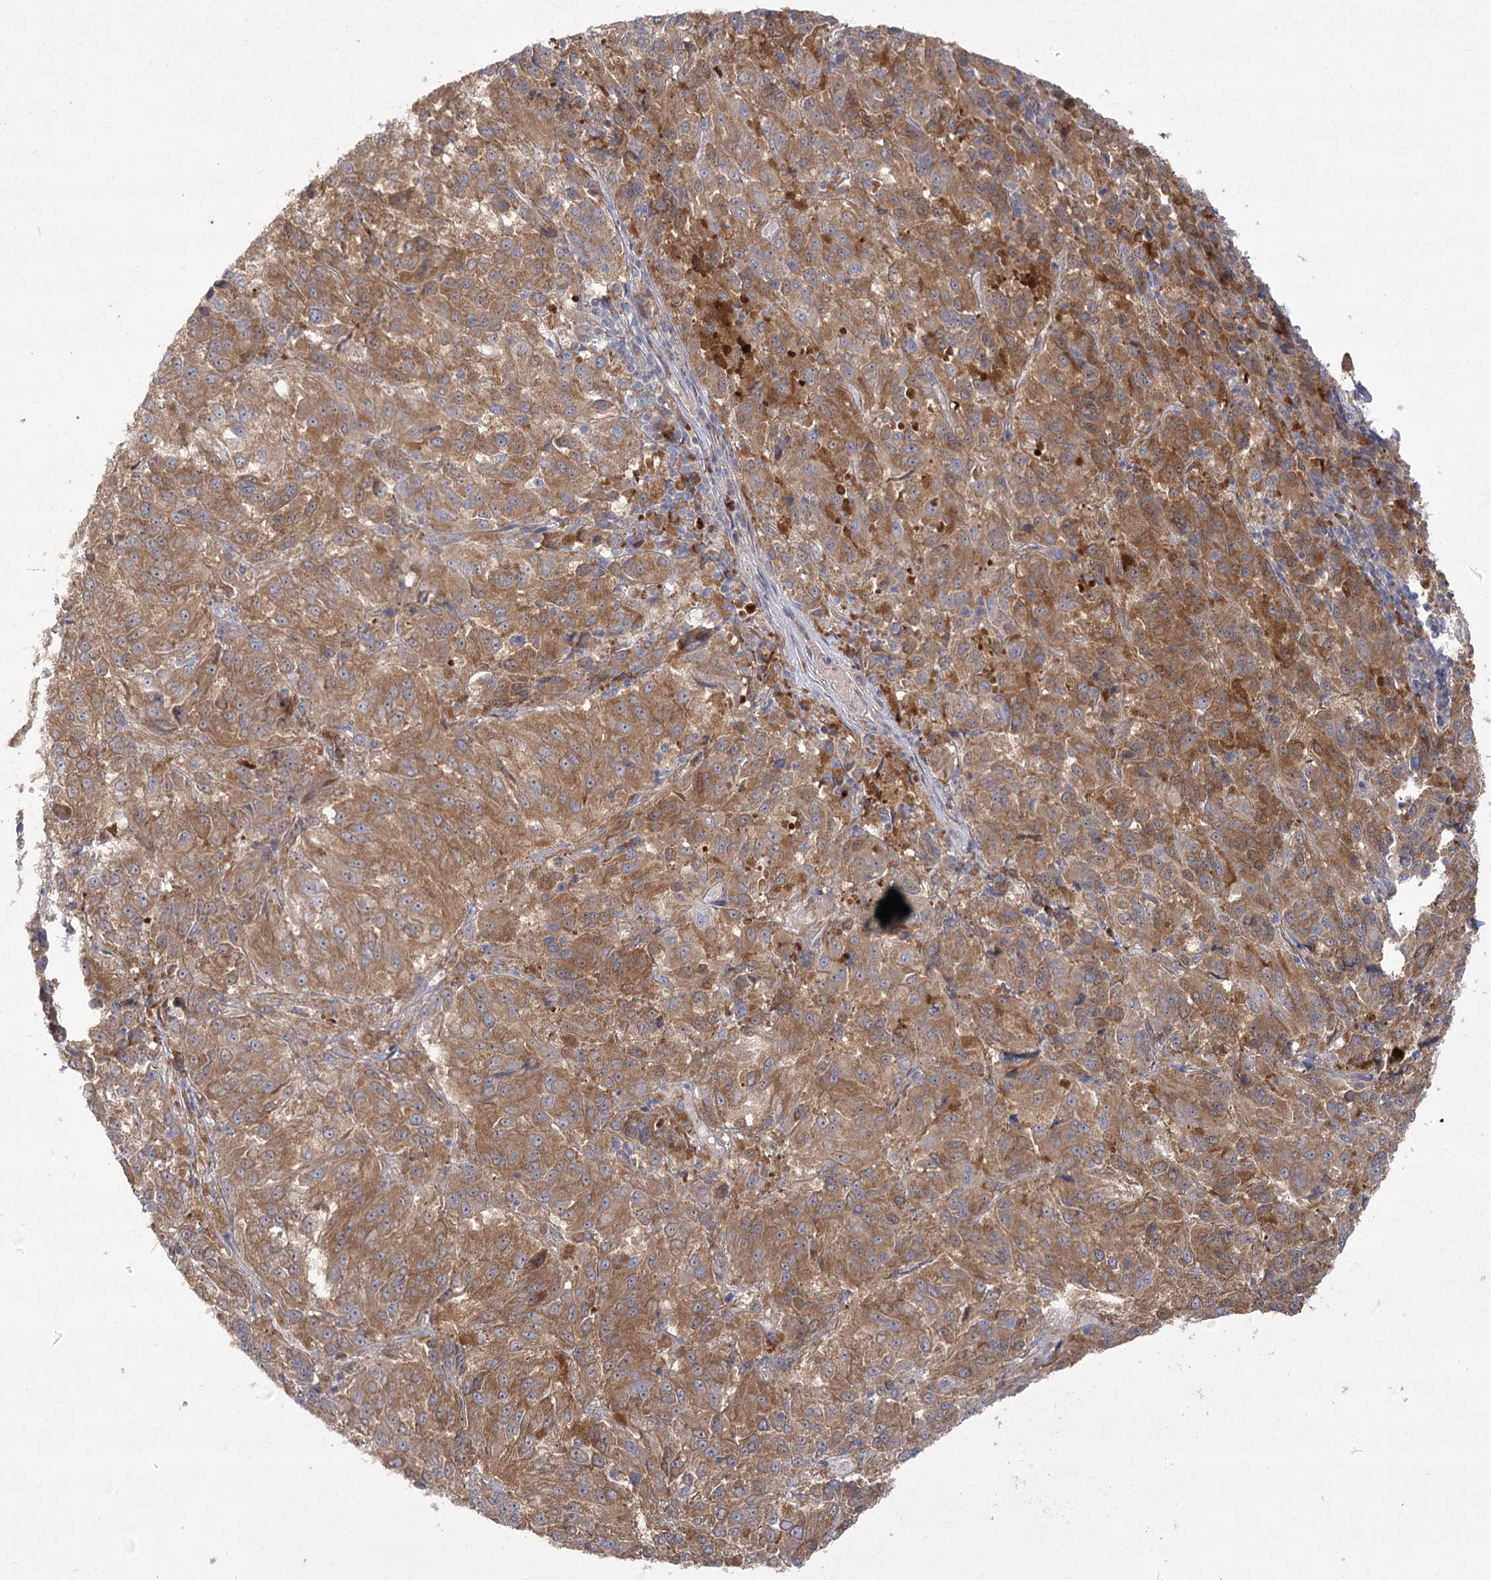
{"staining": {"intensity": "moderate", "quantity": ">75%", "location": "cytoplasmic/membranous"}, "tissue": "melanoma", "cell_type": "Tumor cells", "image_type": "cancer", "snomed": [{"axis": "morphology", "description": "Malignant melanoma, Metastatic site"}, {"axis": "topography", "description": "Lung"}], "caption": "This is an image of immunohistochemistry (IHC) staining of malignant melanoma (metastatic site), which shows moderate expression in the cytoplasmic/membranous of tumor cells.", "gene": "CAMTA1", "patient": {"sex": "male", "age": 64}}